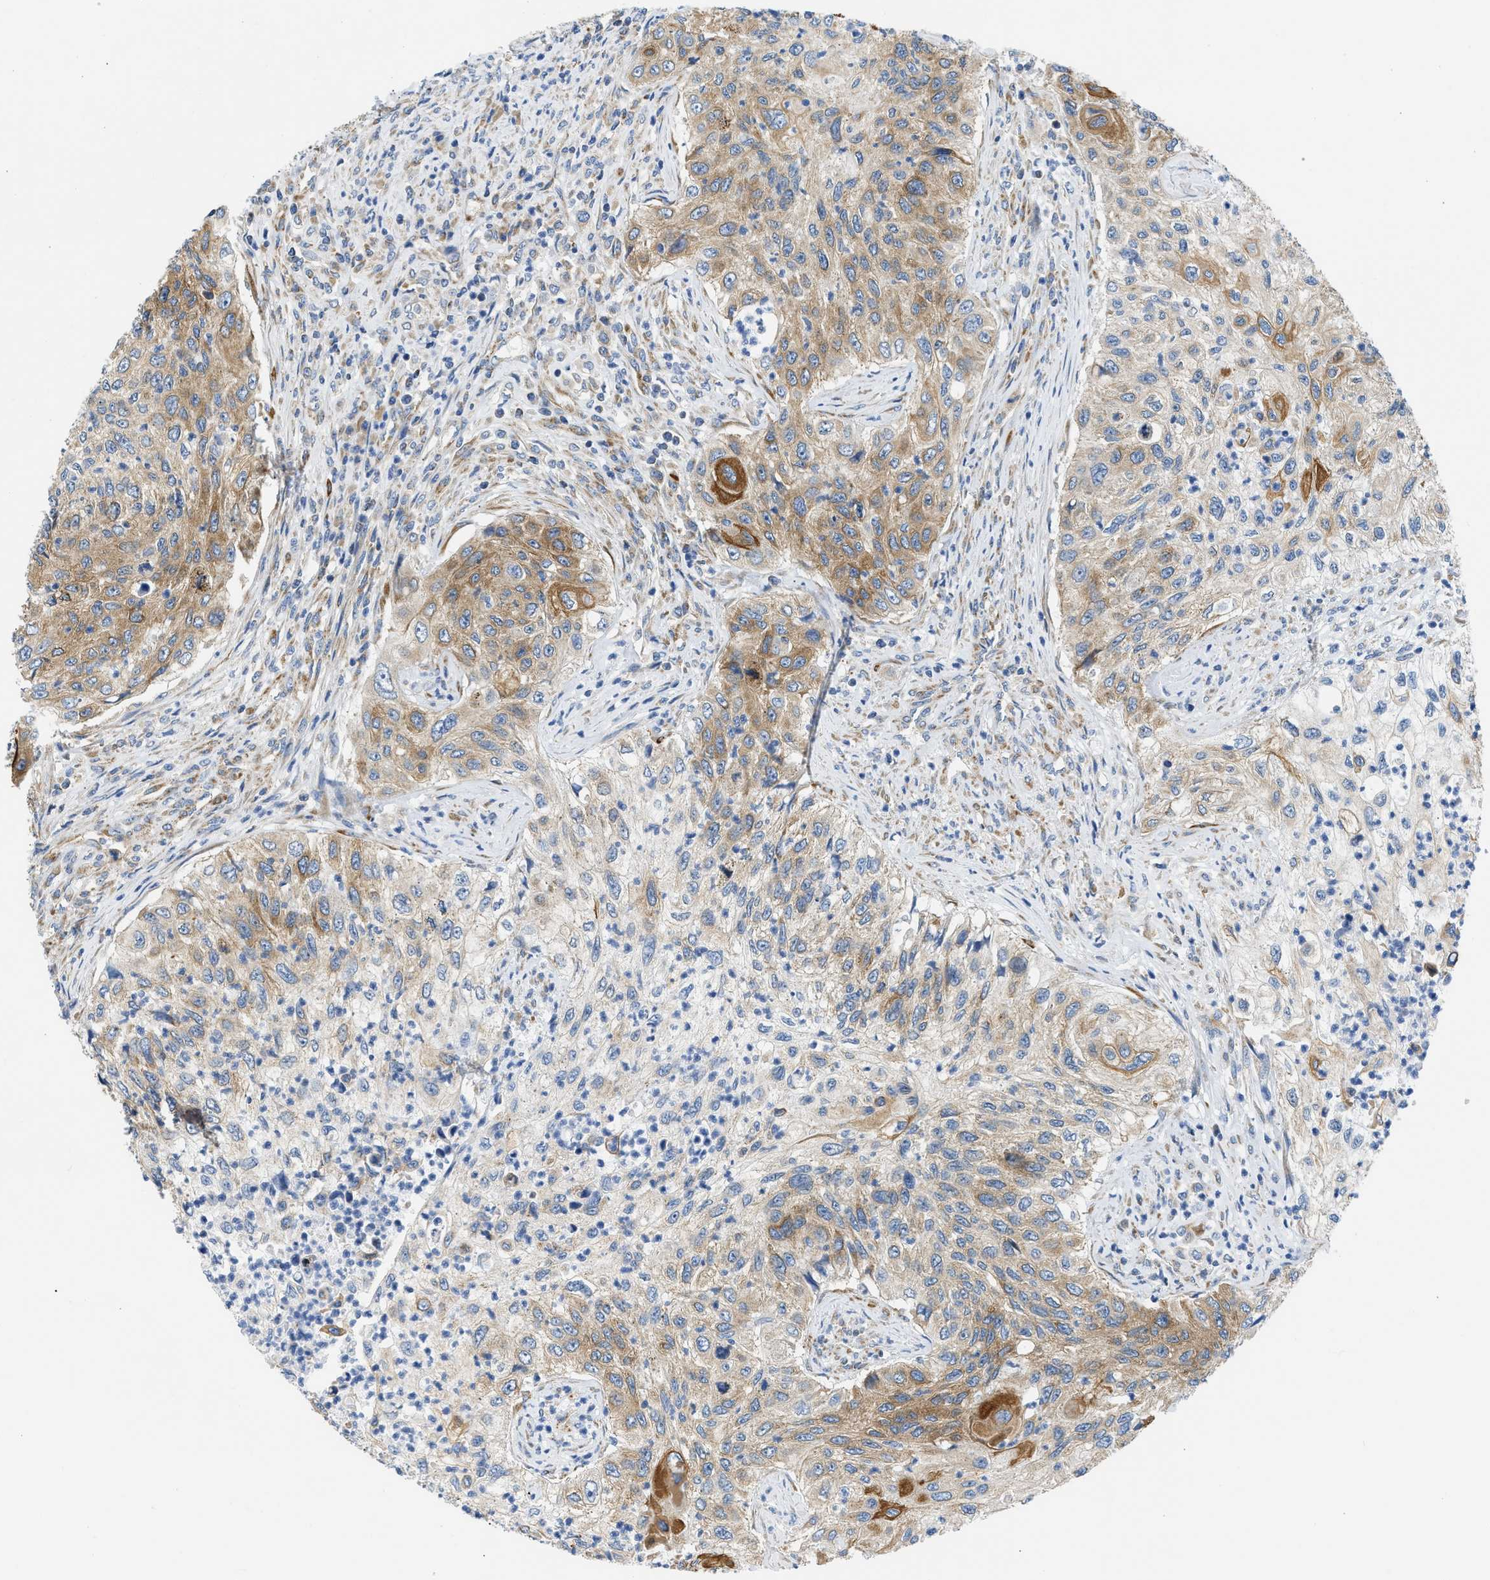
{"staining": {"intensity": "moderate", "quantity": ">75%", "location": "cytoplasmic/membranous"}, "tissue": "urothelial cancer", "cell_type": "Tumor cells", "image_type": "cancer", "snomed": [{"axis": "morphology", "description": "Urothelial carcinoma, High grade"}, {"axis": "topography", "description": "Urinary bladder"}], "caption": "Moderate cytoplasmic/membranous protein expression is appreciated in approximately >75% of tumor cells in urothelial carcinoma (high-grade).", "gene": "CAMKK2", "patient": {"sex": "female", "age": 60}}